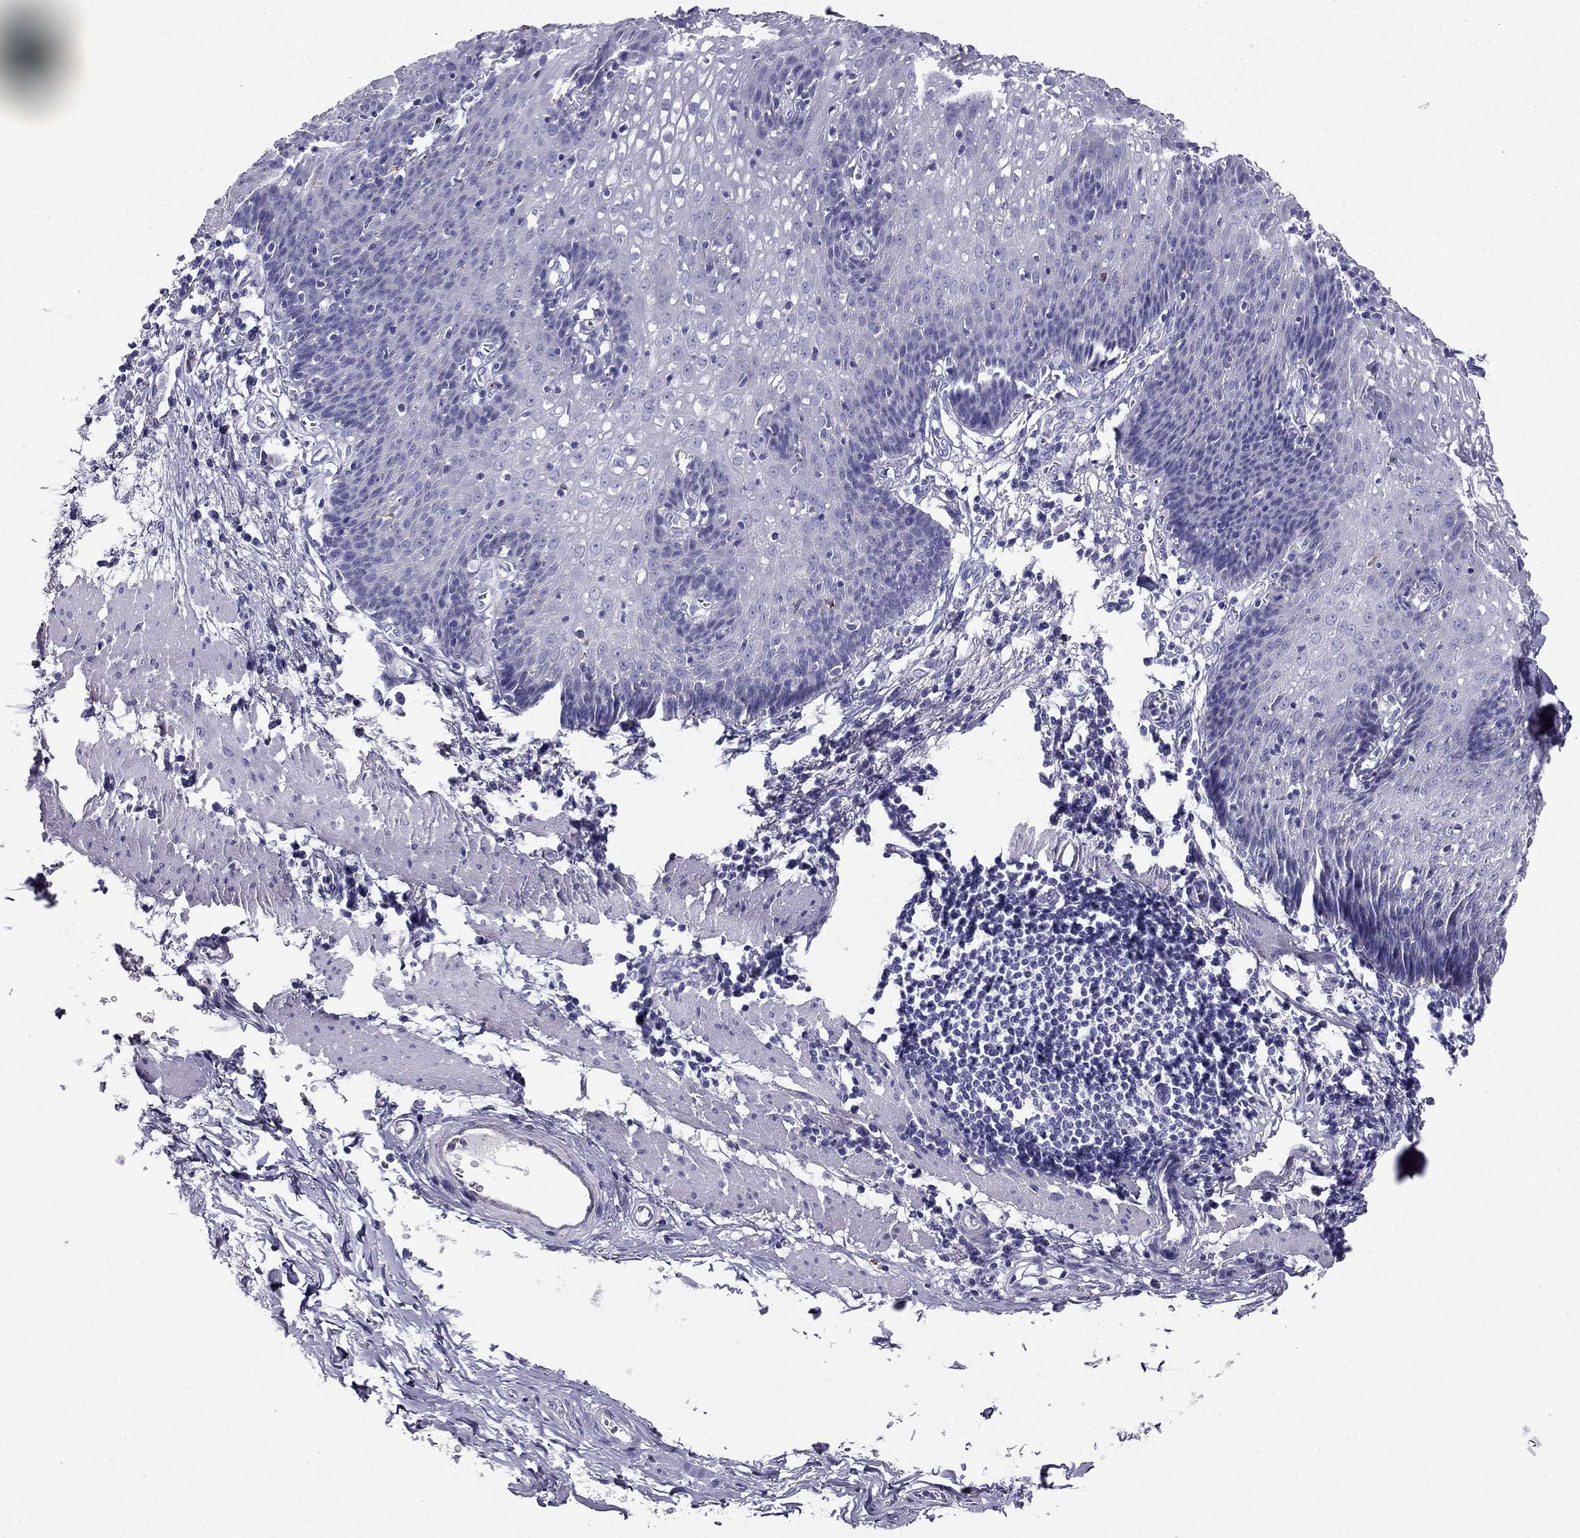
{"staining": {"intensity": "negative", "quantity": "none", "location": "none"}, "tissue": "esophagus", "cell_type": "Squamous epithelial cells", "image_type": "normal", "snomed": [{"axis": "morphology", "description": "Normal tissue, NOS"}, {"axis": "topography", "description": "Esophagus"}], "caption": "This is a histopathology image of immunohistochemistry staining of unremarkable esophagus, which shows no positivity in squamous epithelial cells. (DAB (3,3'-diaminobenzidine) IHC, high magnification).", "gene": "PTH", "patient": {"sex": "male", "age": 57}}